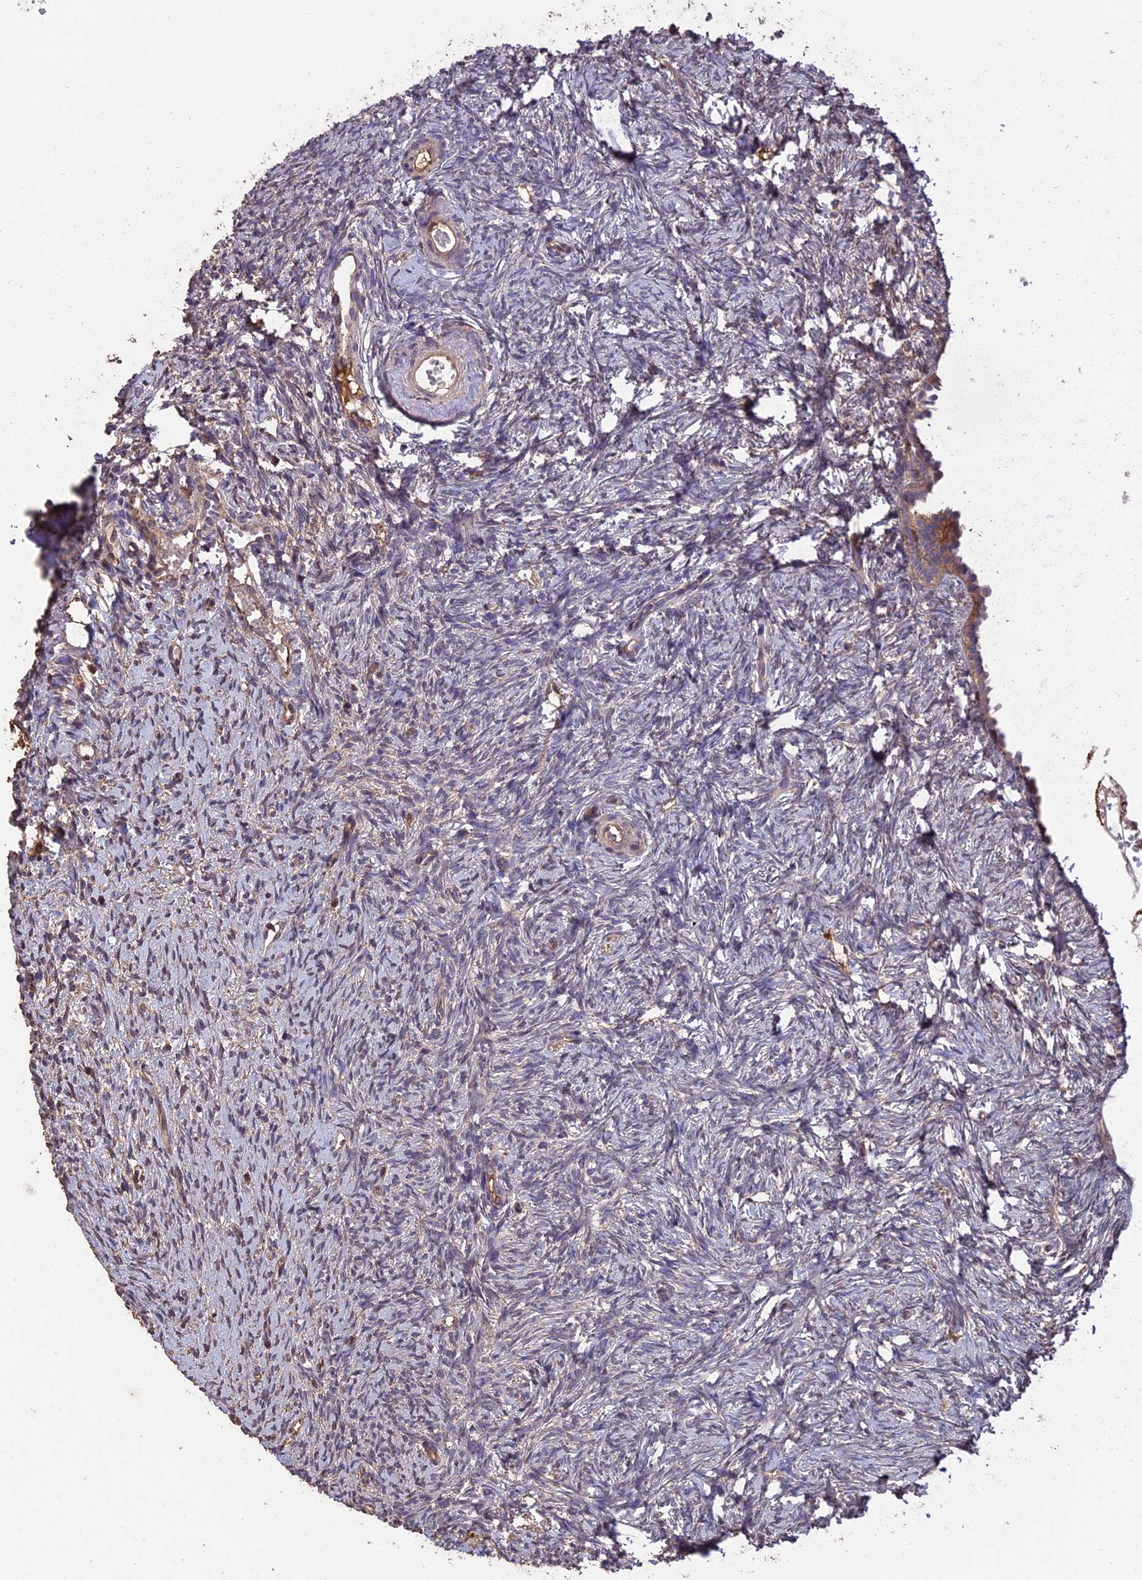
{"staining": {"intensity": "negative", "quantity": "none", "location": "none"}, "tissue": "ovary", "cell_type": "Ovarian stroma cells", "image_type": "normal", "snomed": [{"axis": "morphology", "description": "Normal tissue, NOS"}, {"axis": "topography", "description": "Ovary"}], "caption": "DAB (3,3'-diaminobenzidine) immunohistochemical staining of unremarkable human ovary exhibits no significant staining in ovarian stroma cells. (DAB IHC with hematoxylin counter stain).", "gene": "RASAL1", "patient": {"sex": "female", "age": 51}}